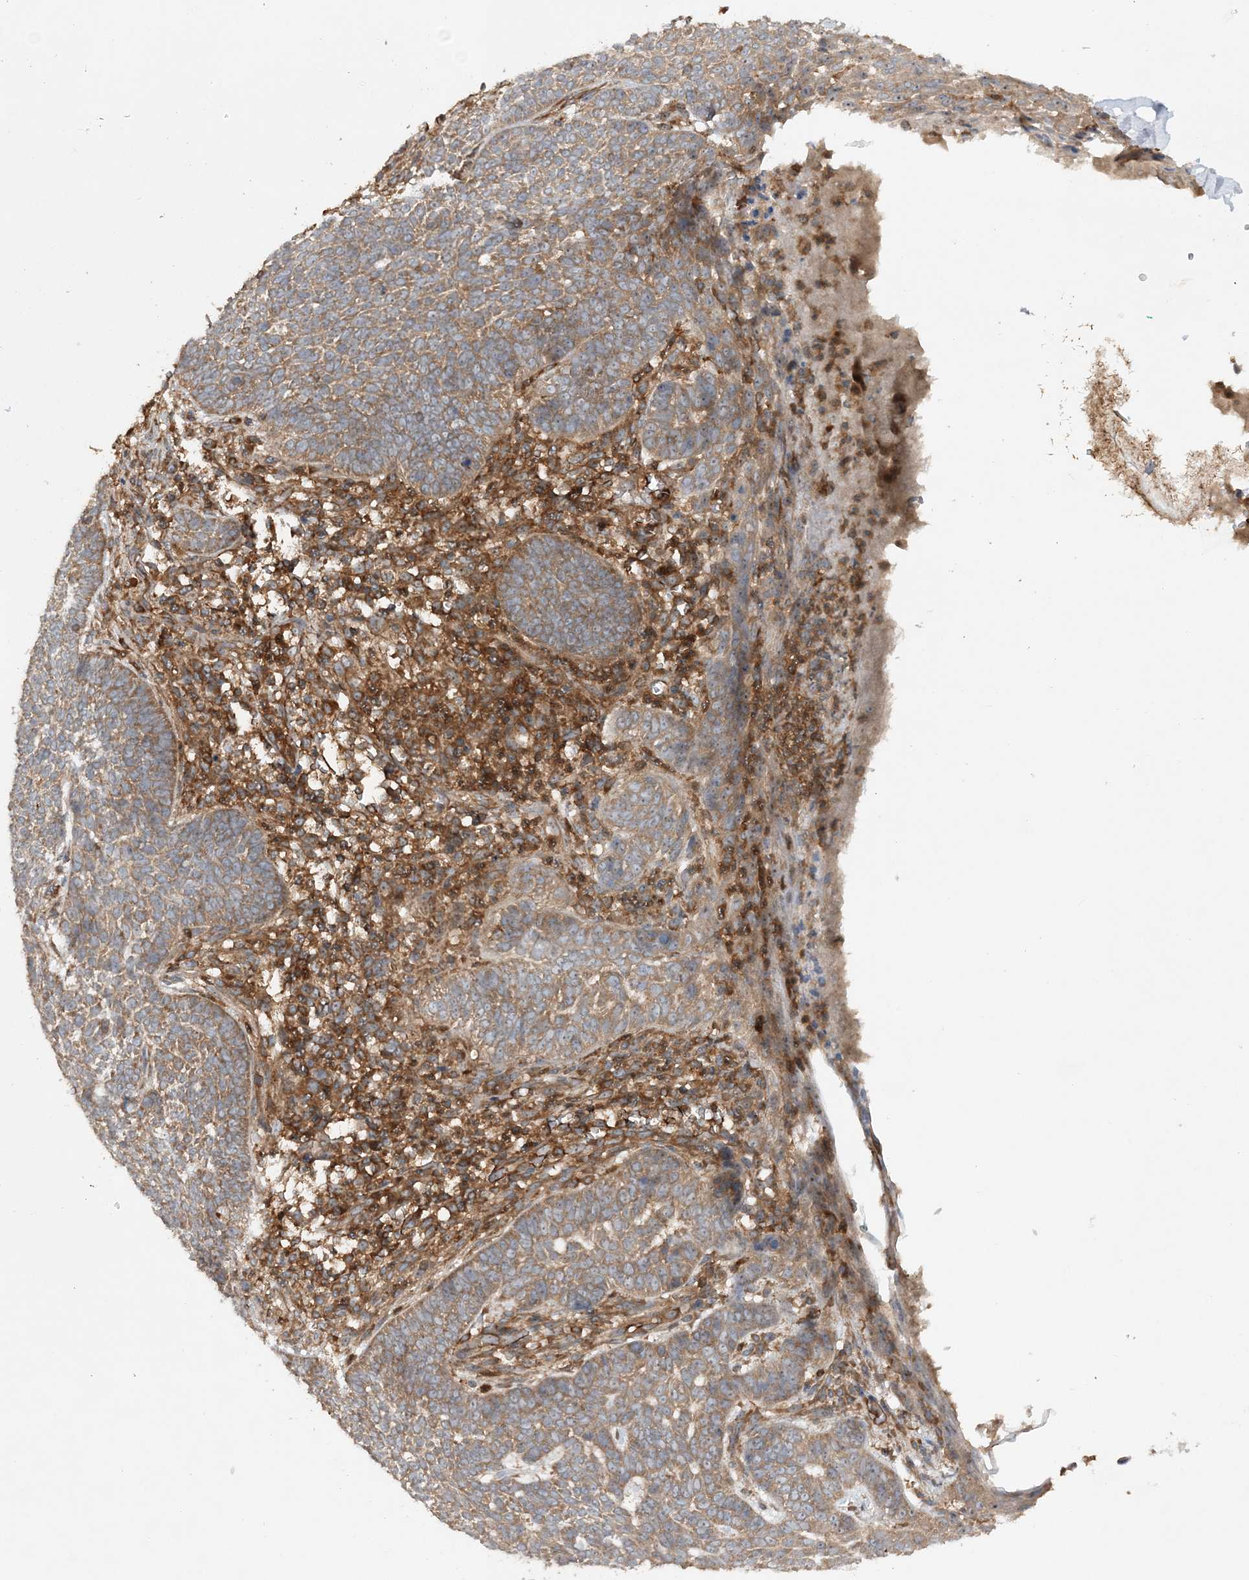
{"staining": {"intensity": "moderate", "quantity": "25%-75%", "location": "cytoplasmic/membranous"}, "tissue": "skin cancer", "cell_type": "Tumor cells", "image_type": "cancer", "snomed": [{"axis": "morphology", "description": "Normal tissue, NOS"}, {"axis": "morphology", "description": "Basal cell carcinoma"}, {"axis": "topography", "description": "Skin"}], "caption": "Immunohistochemistry (IHC) photomicrograph of neoplastic tissue: skin basal cell carcinoma stained using immunohistochemistry displays medium levels of moderate protein expression localized specifically in the cytoplasmic/membranous of tumor cells, appearing as a cytoplasmic/membranous brown color.", "gene": "ACAP2", "patient": {"sex": "male", "age": 64}}